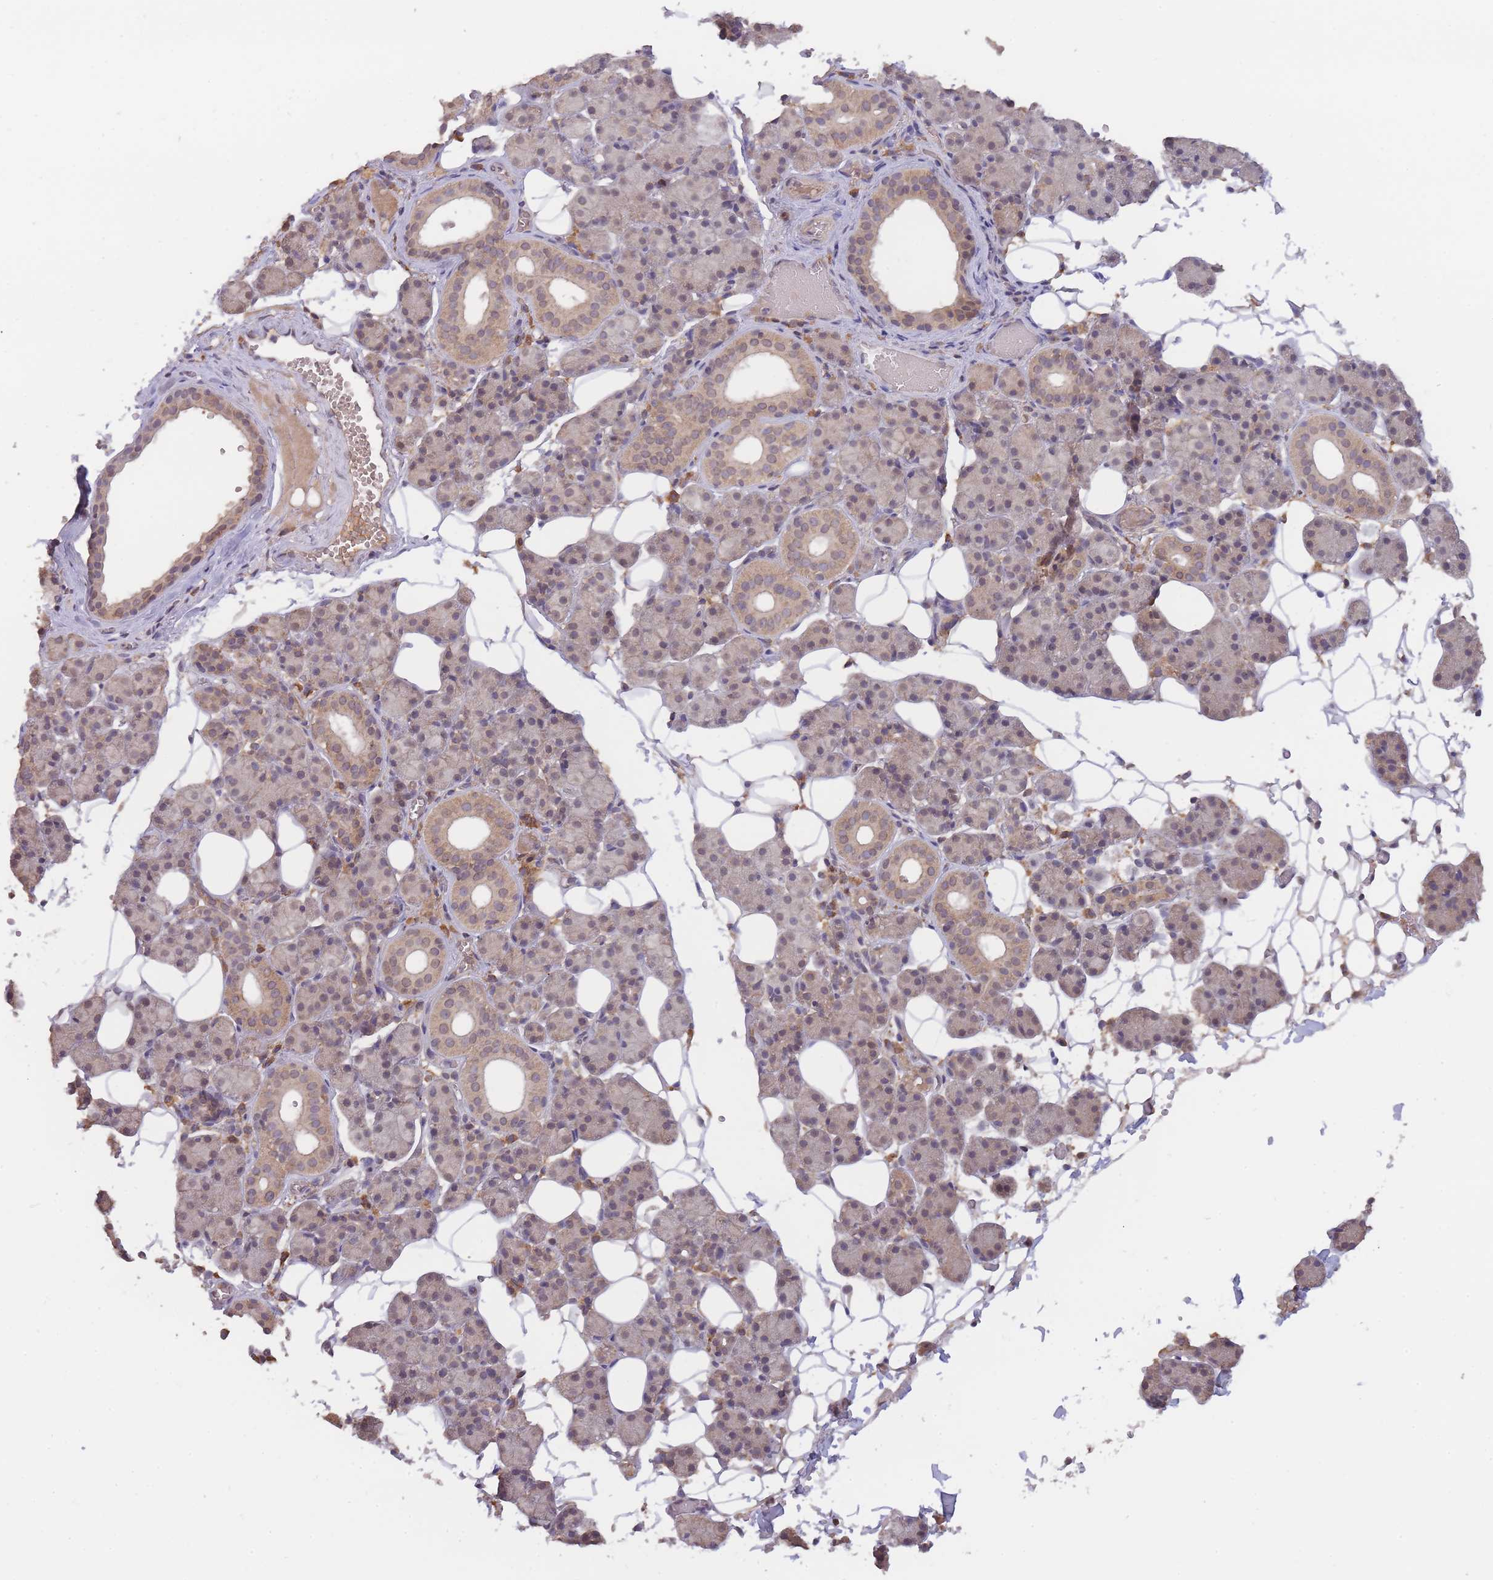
{"staining": {"intensity": "weak", "quantity": "25%-75%", "location": "cytoplasmic/membranous"}, "tissue": "salivary gland", "cell_type": "Glandular cells", "image_type": "normal", "snomed": [{"axis": "morphology", "description": "Normal tissue, NOS"}, {"axis": "topography", "description": "Salivary gland"}], "caption": "A histopathology image showing weak cytoplasmic/membranous staining in about 25%-75% of glandular cells in benign salivary gland, as visualized by brown immunohistochemical staining.", "gene": "PIP4P1", "patient": {"sex": "female", "age": 33}}